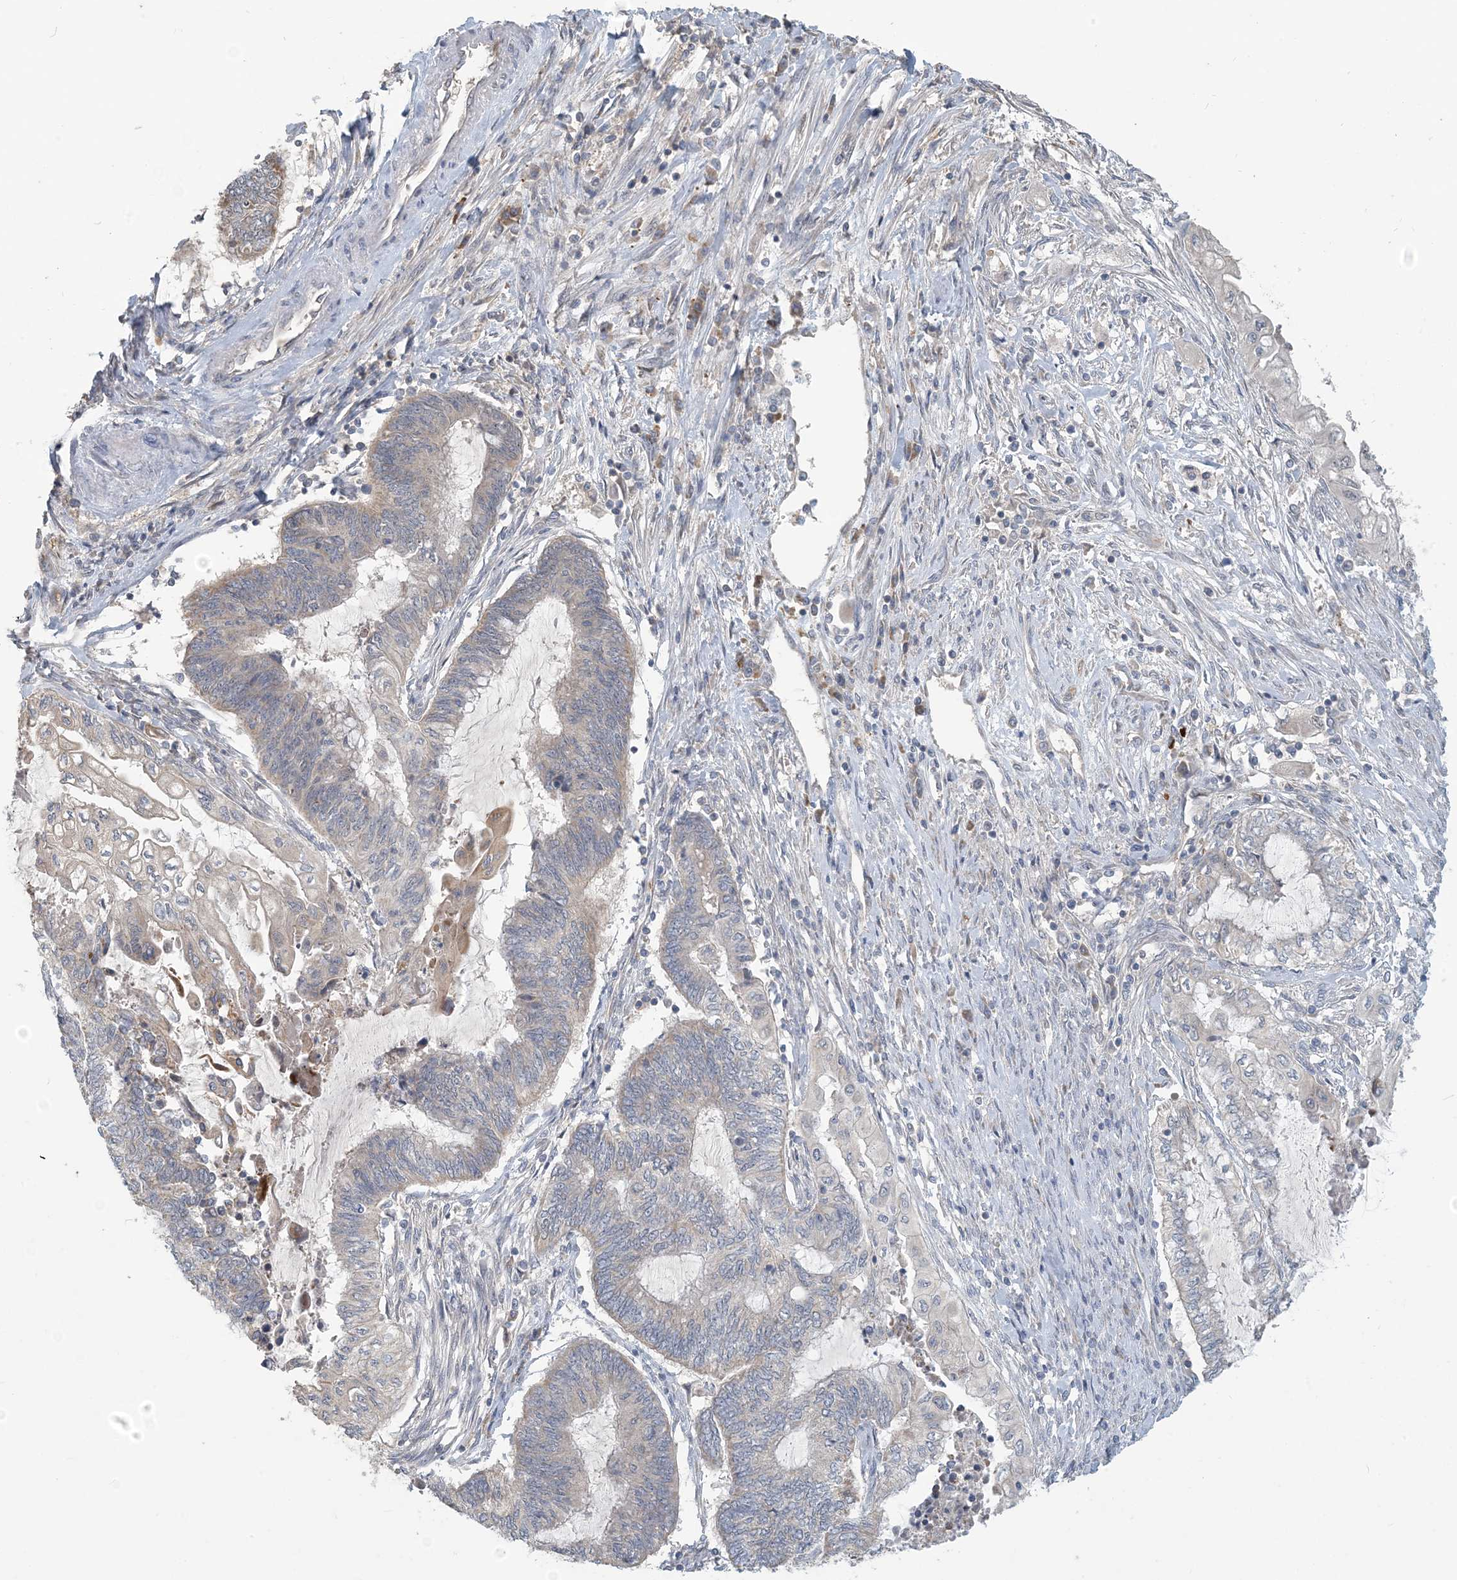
{"staining": {"intensity": "negative", "quantity": "none", "location": "none"}, "tissue": "endometrial cancer", "cell_type": "Tumor cells", "image_type": "cancer", "snomed": [{"axis": "morphology", "description": "Adenocarcinoma, NOS"}, {"axis": "topography", "description": "Uterus"}, {"axis": "topography", "description": "Endometrium"}], "caption": "High magnification brightfield microscopy of endometrial adenocarcinoma stained with DAB (brown) and counterstained with hematoxylin (blue): tumor cells show no significant staining.", "gene": "PUSL1", "patient": {"sex": "female", "age": 70}}